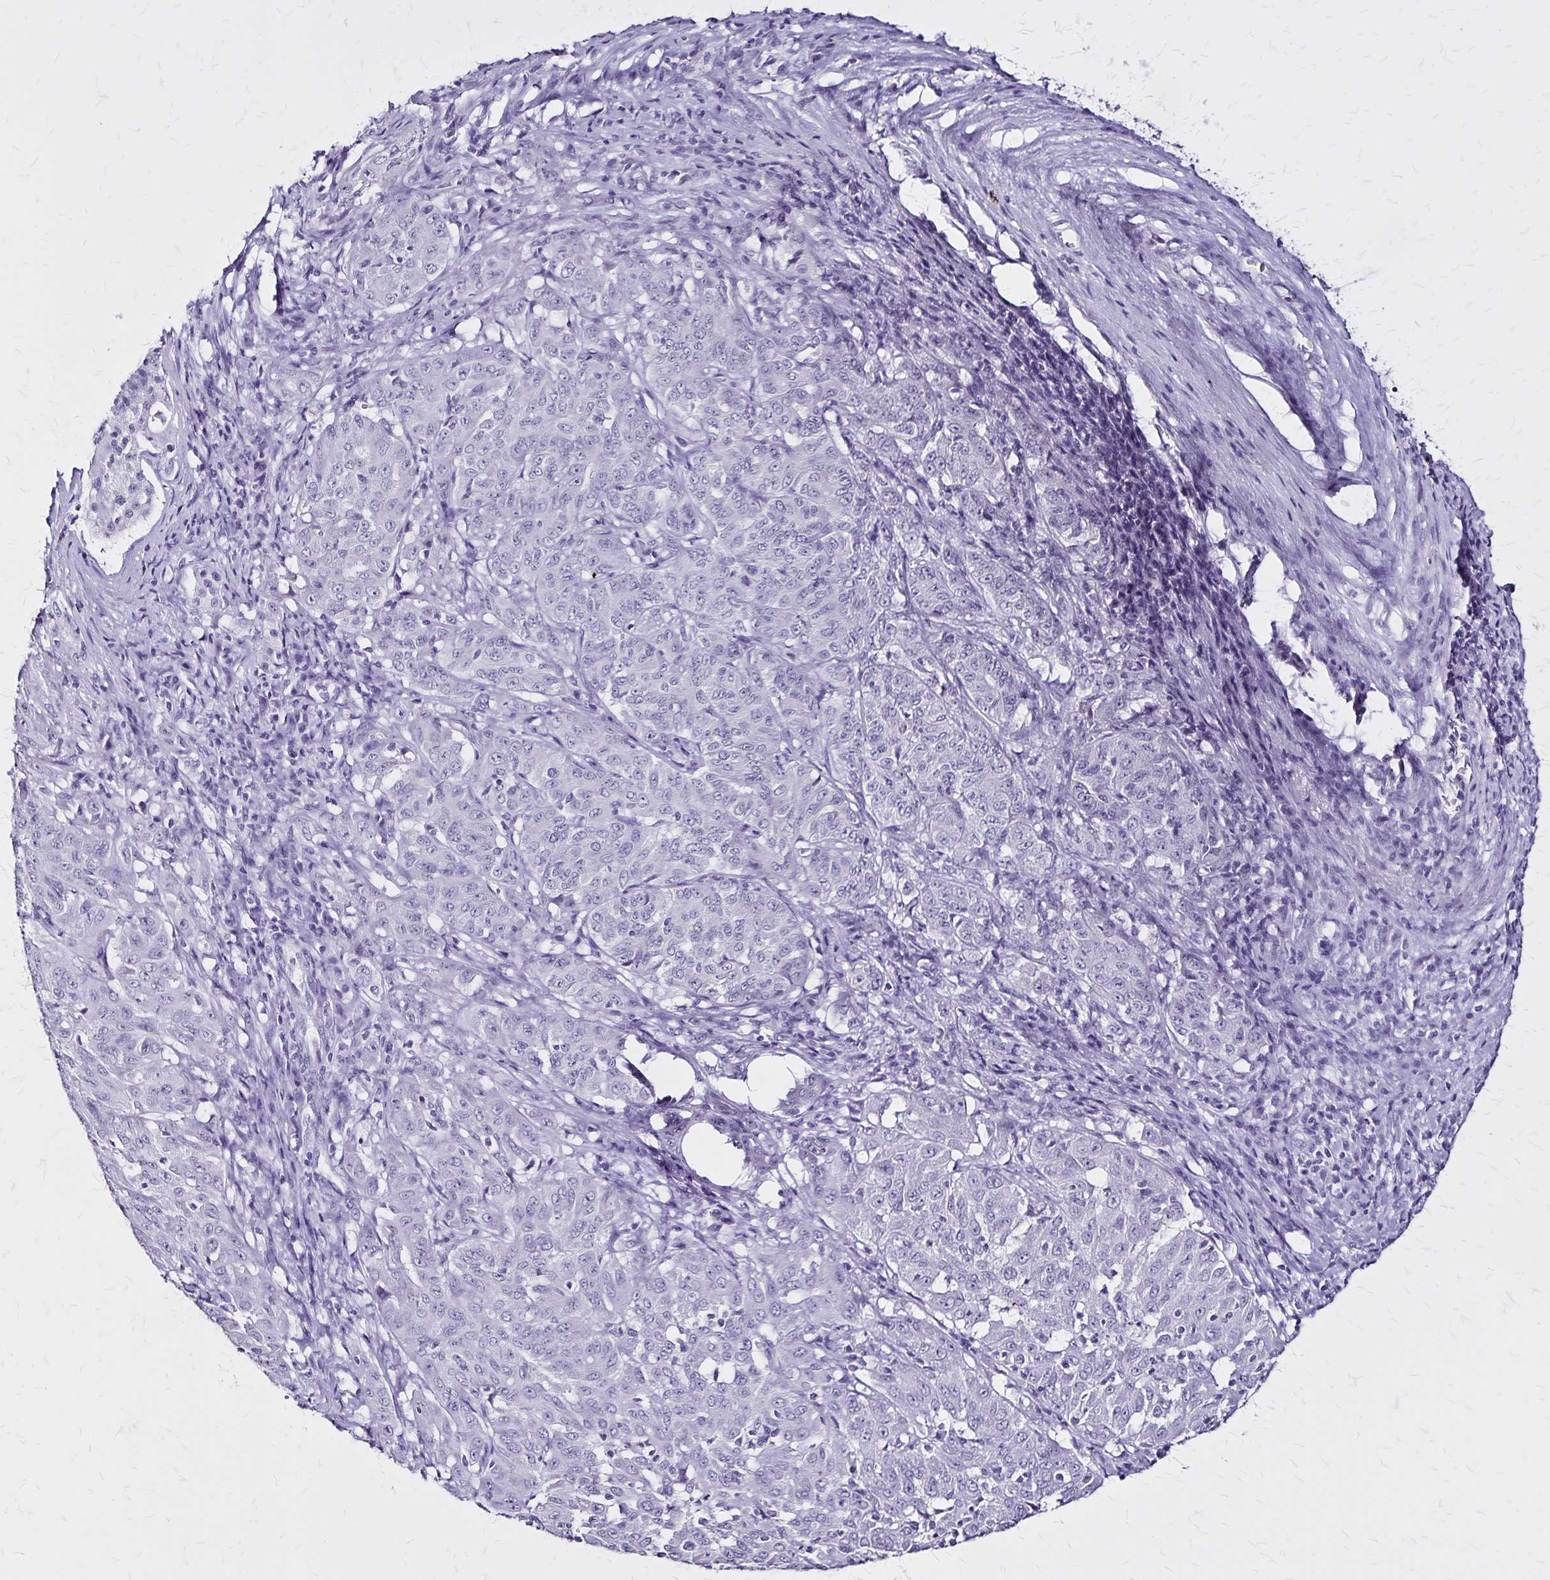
{"staining": {"intensity": "negative", "quantity": "none", "location": "none"}, "tissue": "pancreatic cancer", "cell_type": "Tumor cells", "image_type": "cancer", "snomed": [{"axis": "morphology", "description": "Adenocarcinoma, NOS"}, {"axis": "topography", "description": "Pancreas"}], "caption": "Immunohistochemistry (IHC) image of pancreatic adenocarcinoma stained for a protein (brown), which demonstrates no staining in tumor cells. Brightfield microscopy of immunohistochemistry (IHC) stained with DAB (3,3'-diaminobenzidine) (brown) and hematoxylin (blue), captured at high magnification.", "gene": "KRT2", "patient": {"sex": "male", "age": 63}}